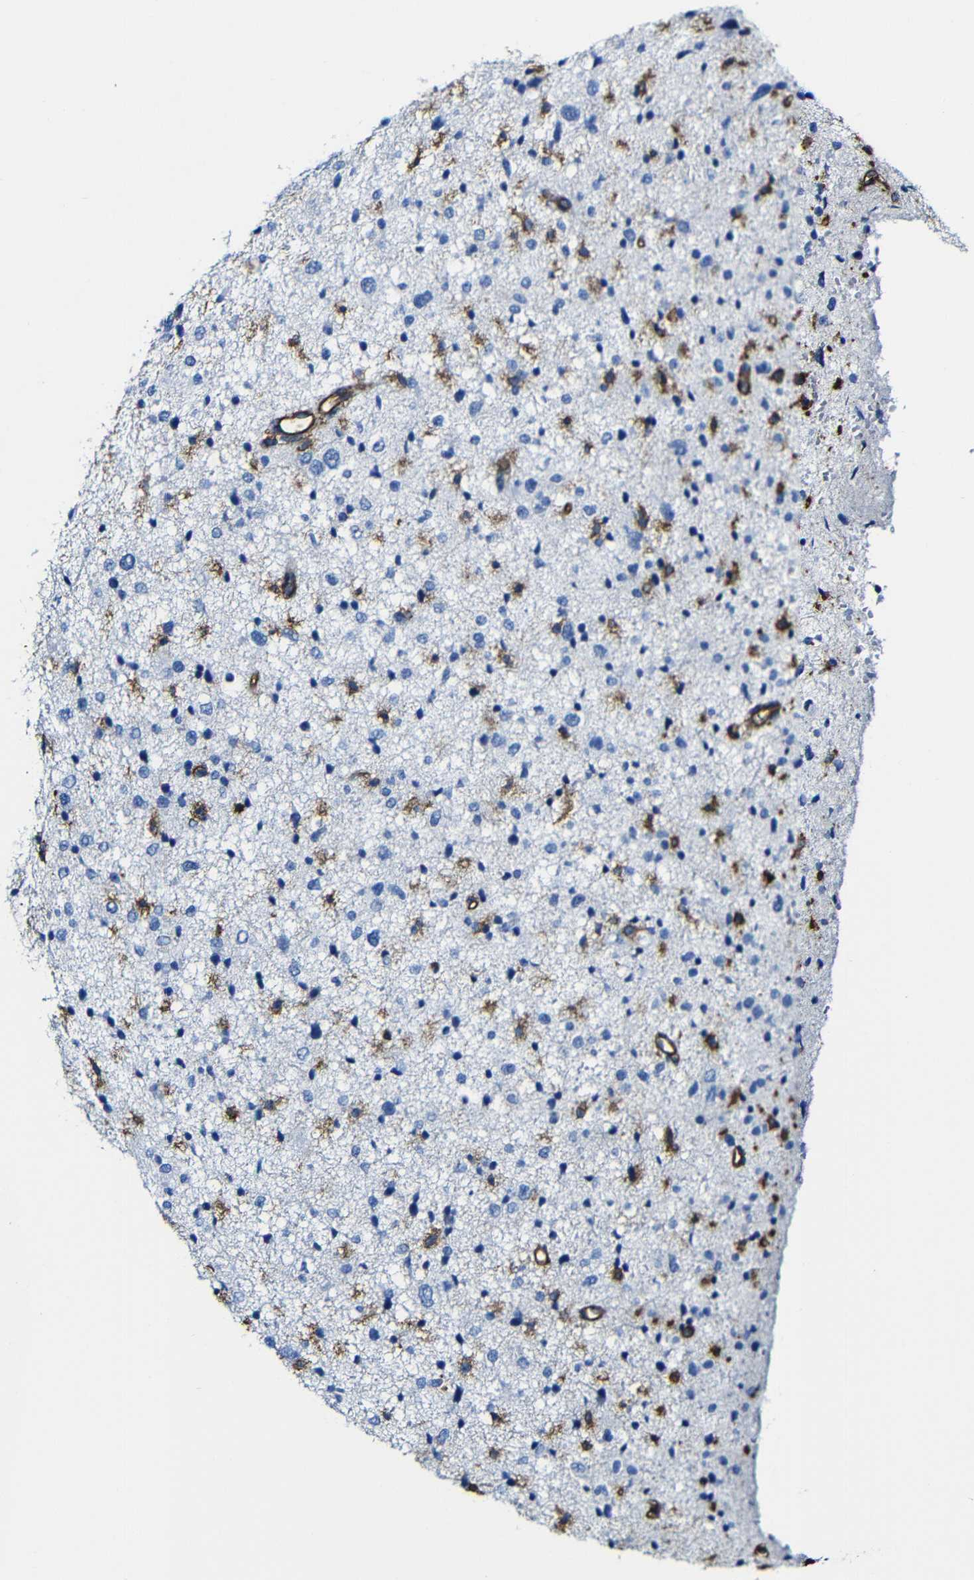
{"staining": {"intensity": "moderate", "quantity": "<25%", "location": "cytoplasmic/membranous"}, "tissue": "glioma", "cell_type": "Tumor cells", "image_type": "cancer", "snomed": [{"axis": "morphology", "description": "Glioma, malignant, Low grade"}, {"axis": "topography", "description": "Brain"}], "caption": "Tumor cells exhibit low levels of moderate cytoplasmic/membranous positivity in about <25% of cells in human glioma. (Stains: DAB in brown, nuclei in blue, Microscopy: brightfield microscopy at high magnification).", "gene": "MSN", "patient": {"sex": "female", "age": 37}}